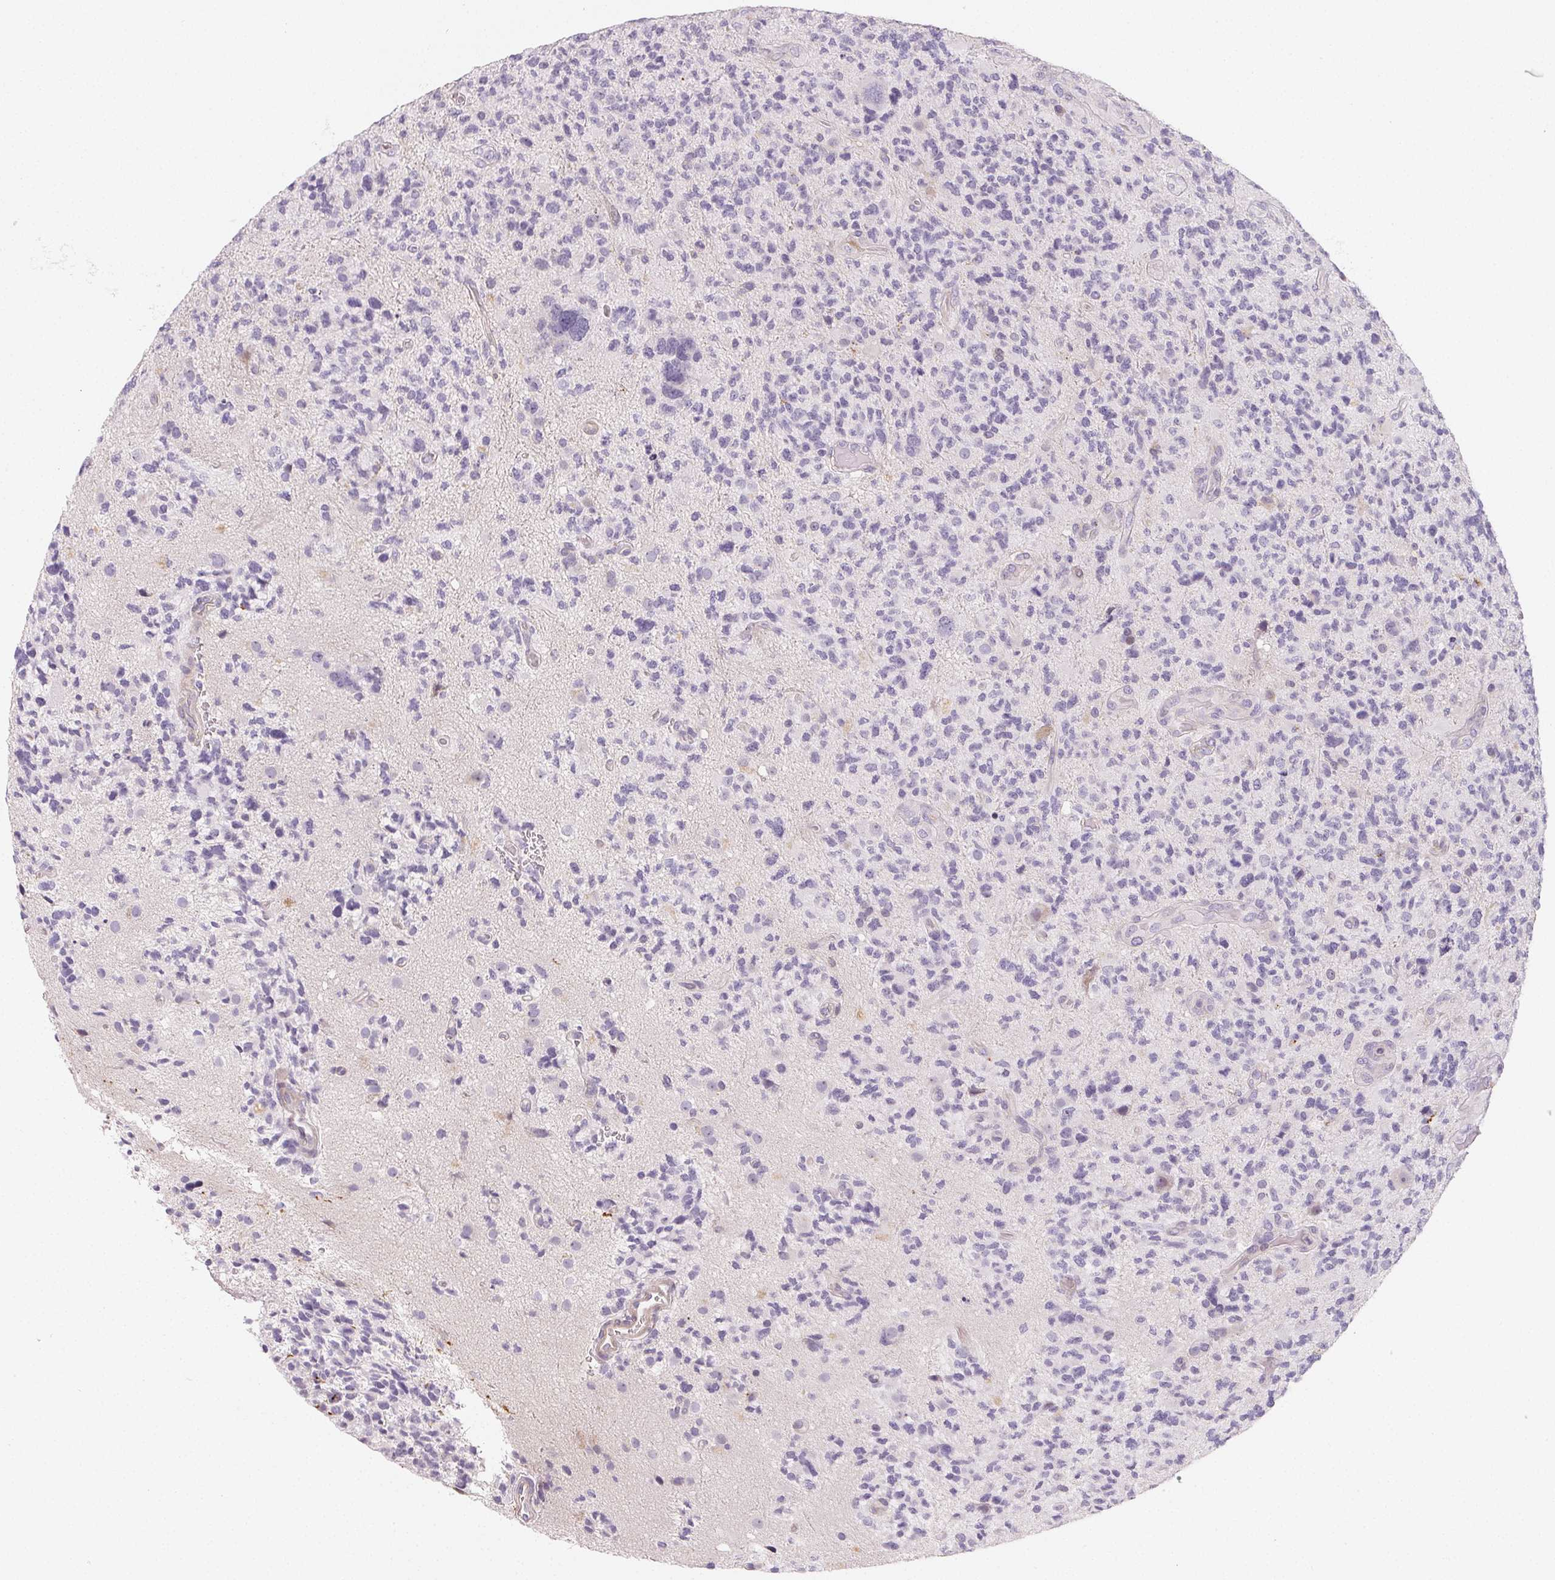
{"staining": {"intensity": "negative", "quantity": "none", "location": "none"}, "tissue": "glioma", "cell_type": "Tumor cells", "image_type": "cancer", "snomed": [{"axis": "morphology", "description": "Glioma, malignant, High grade"}, {"axis": "topography", "description": "Brain"}], "caption": "High power microscopy image of an IHC photomicrograph of malignant high-grade glioma, revealing no significant staining in tumor cells.", "gene": "LRRC23", "patient": {"sex": "female", "age": 71}}